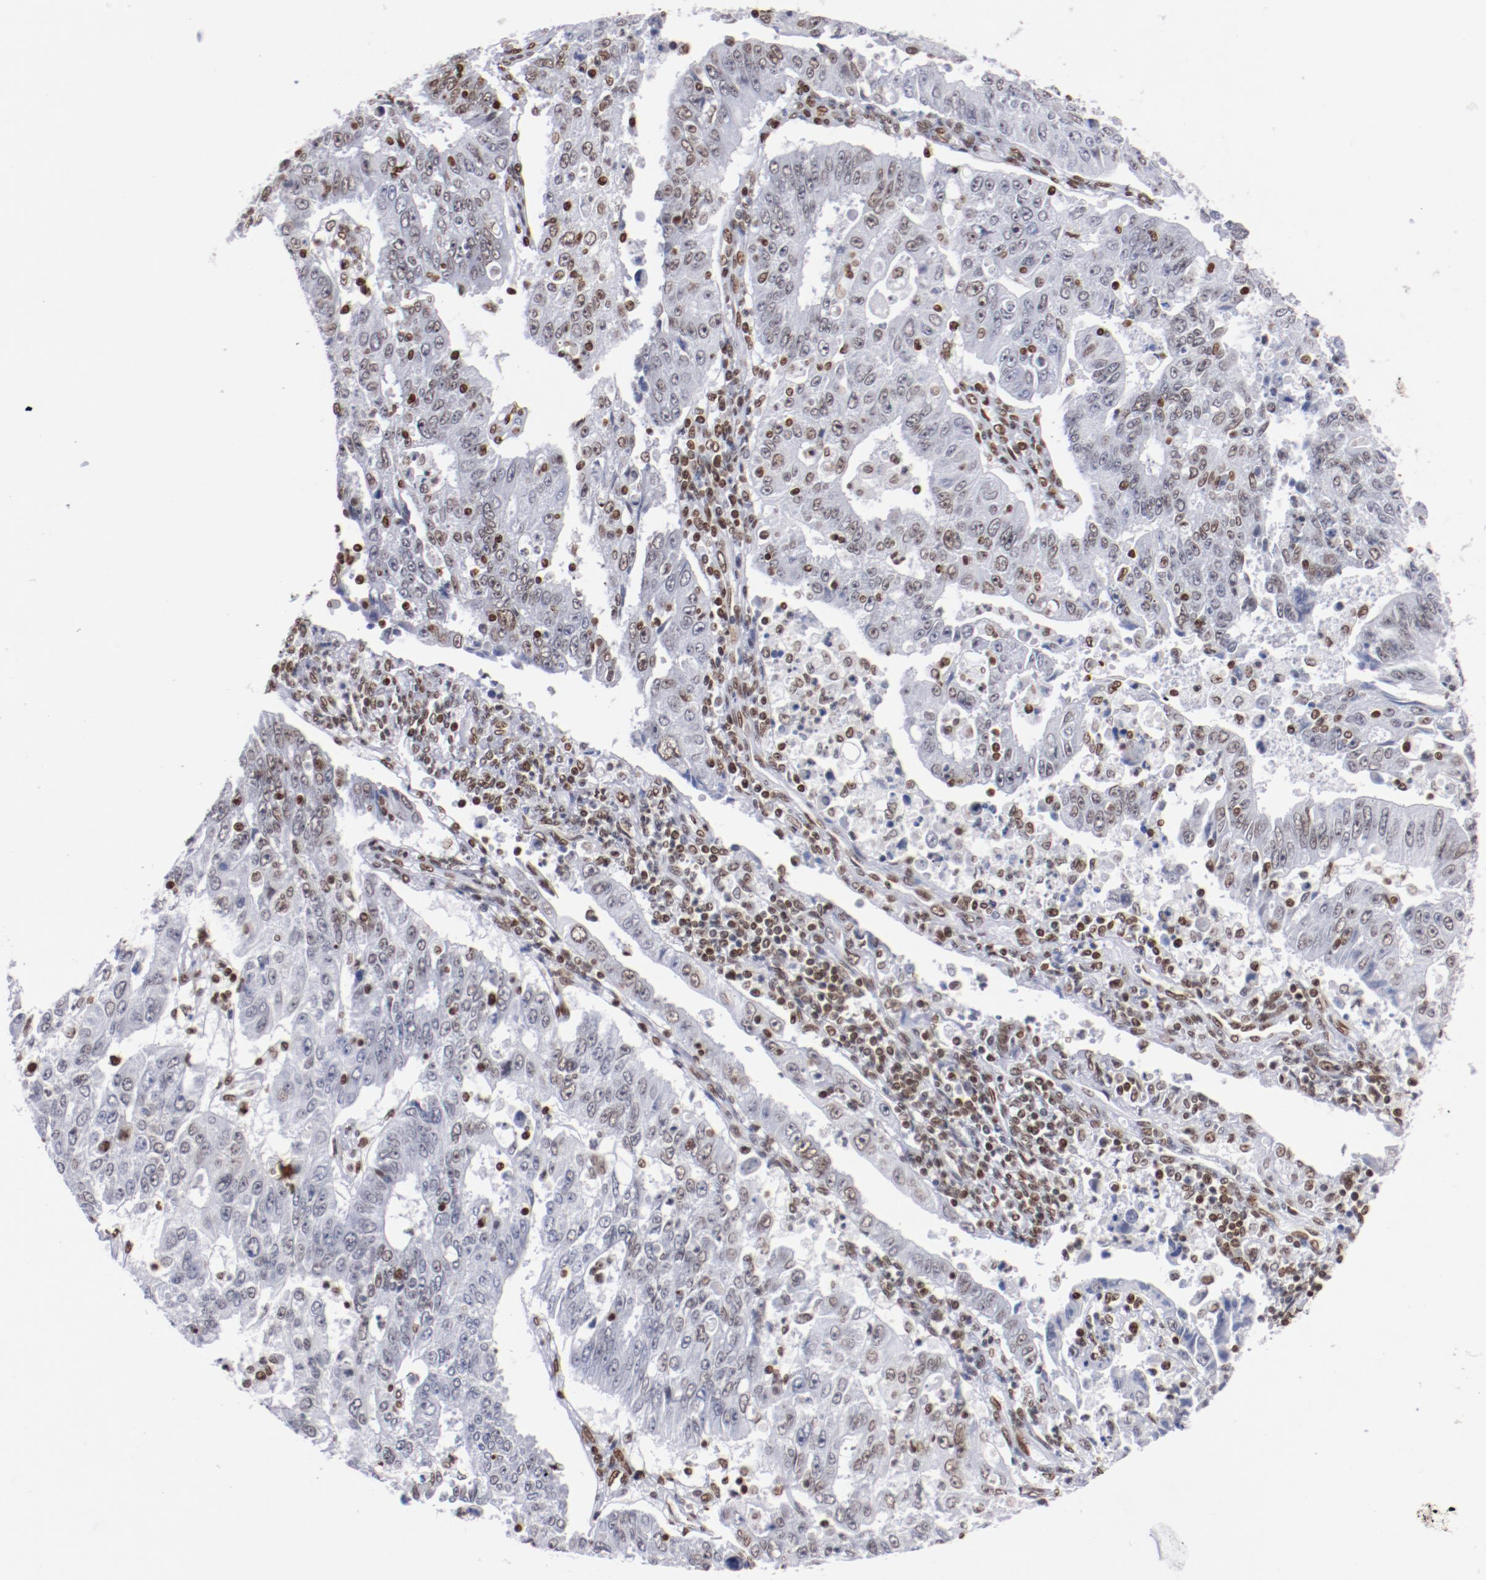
{"staining": {"intensity": "negative", "quantity": "none", "location": "none"}, "tissue": "endometrial cancer", "cell_type": "Tumor cells", "image_type": "cancer", "snomed": [{"axis": "morphology", "description": "Adenocarcinoma, NOS"}, {"axis": "topography", "description": "Endometrium"}], "caption": "This is a micrograph of IHC staining of endometrial adenocarcinoma, which shows no expression in tumor cells.", "gene": "IFI16", "patient": {"sex": "female", "age": 42}}